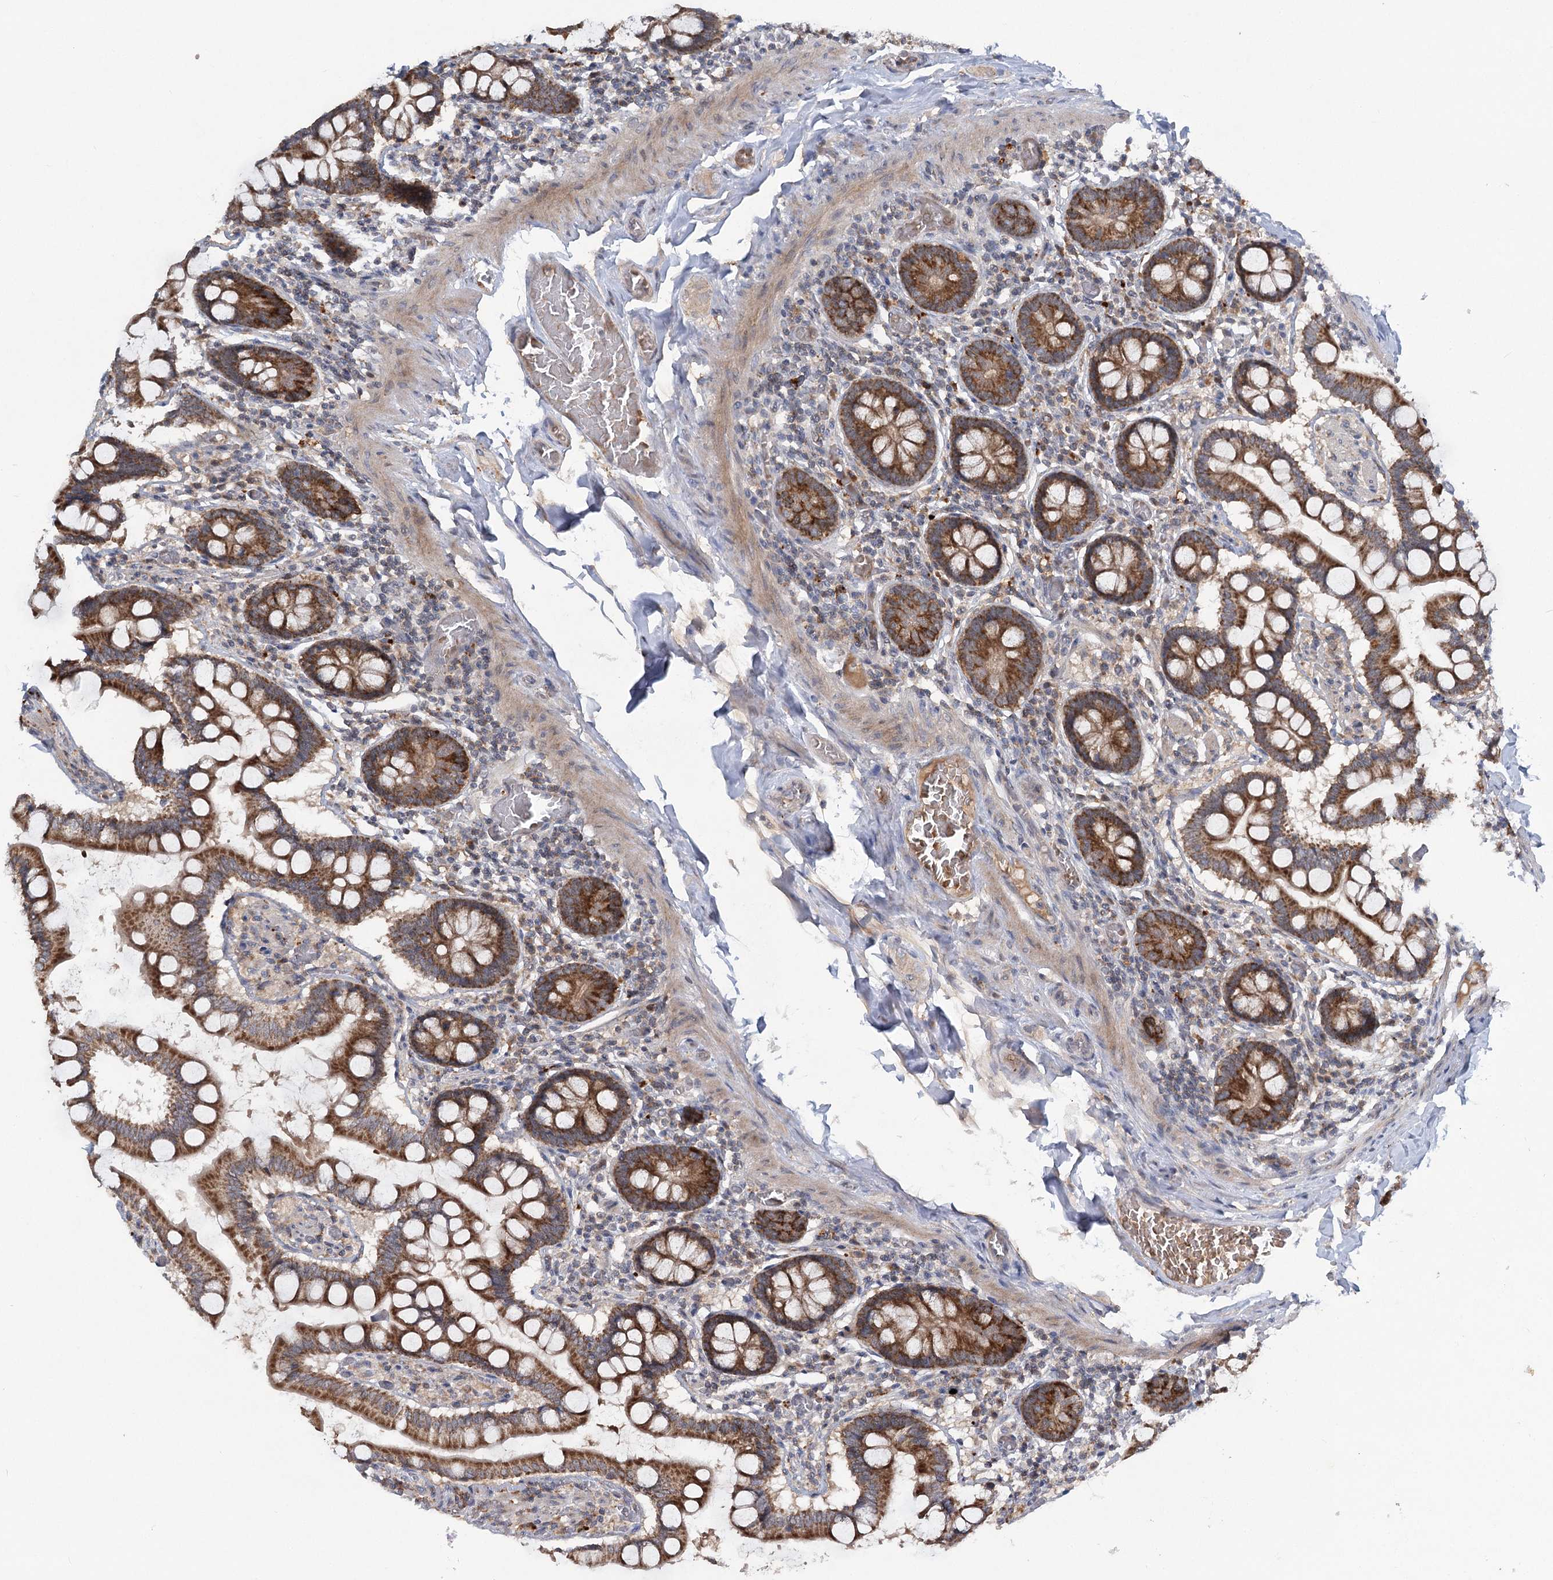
{"staining": {"intensity": "strong", "quantity": ">75%", "location": "cytoplasmic/membranous"}, "tissue": "small intestine", "cell_type": "Glandular cells", "image_type": "normal", "snomed": [{"axis": "morphology", "description": "Normal tissue, NOS"}, {"axis": "topography", "description": "Small intestine"}], "caption": "A photomicrograph showing strong cytoplasmic/membranous expression in about >75% of glandular cells in normal small intestine, as visualized by brown immunohistochemical staining.", "gene": "PYROXD2", "patient": {"sex": "male", "age": 41}}